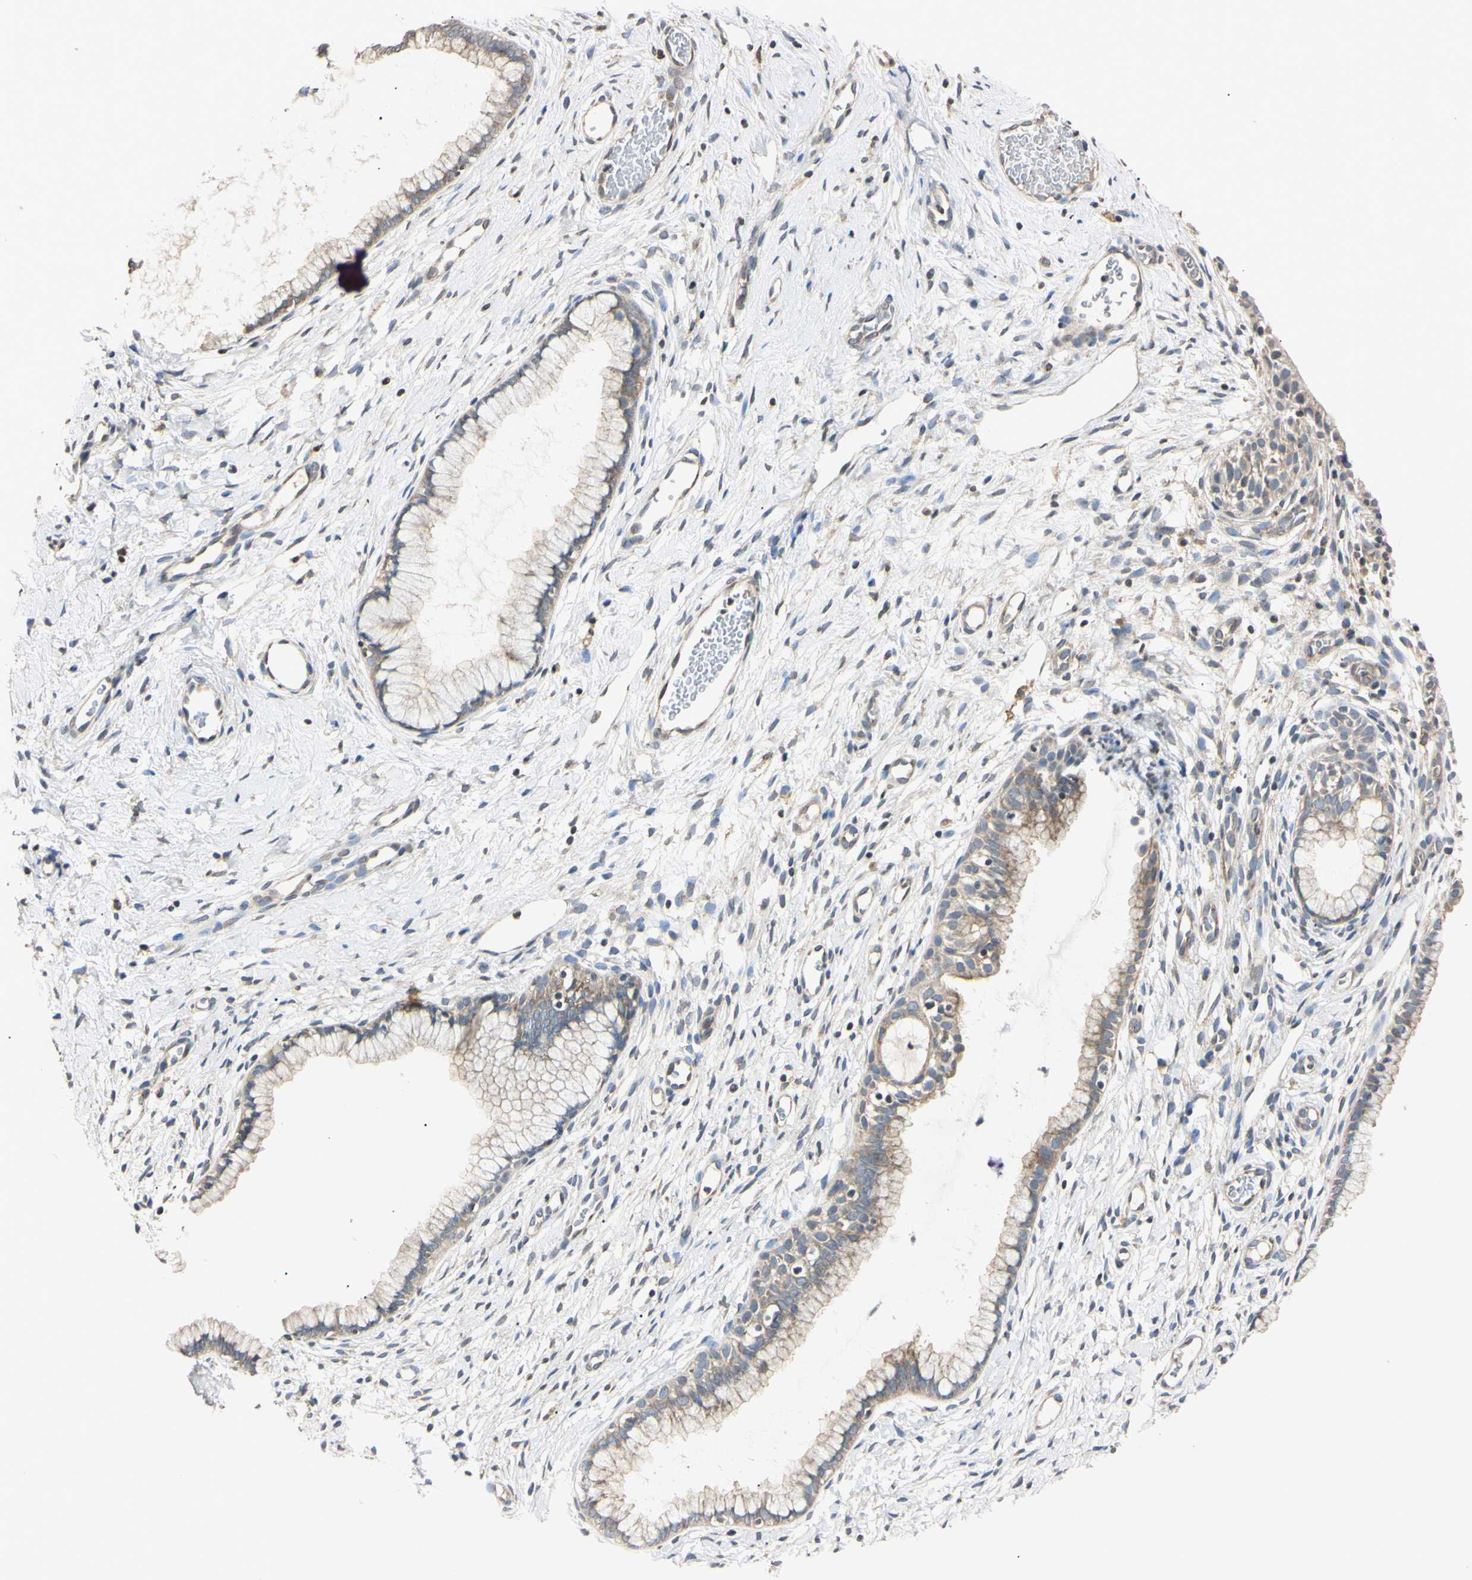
{"staining": {"intensity": "weak", "quantity": "<25%", "location": "cytoplasmic/membranous"}, "tissue": "cervix", "cell_type": "Glandular cells", "image_type": "normal", "snomed": [{"axis": "morphology", "description": "Normal tissue, NOS"}, {"axis": "topography", "description": "Cervix"}], "caption": "High magnification brightfield microscopy of unremarkable cervix stained with DAB (3,3'-diaminobenzidine) (brown) and counterstained with hematoxylin (blue): glandular cells show no significant expression. (DAB immunohistochemistry (IHC), high magnification).", "gene": "EPN1", "patient": {"sex": "female", "age": 65}}